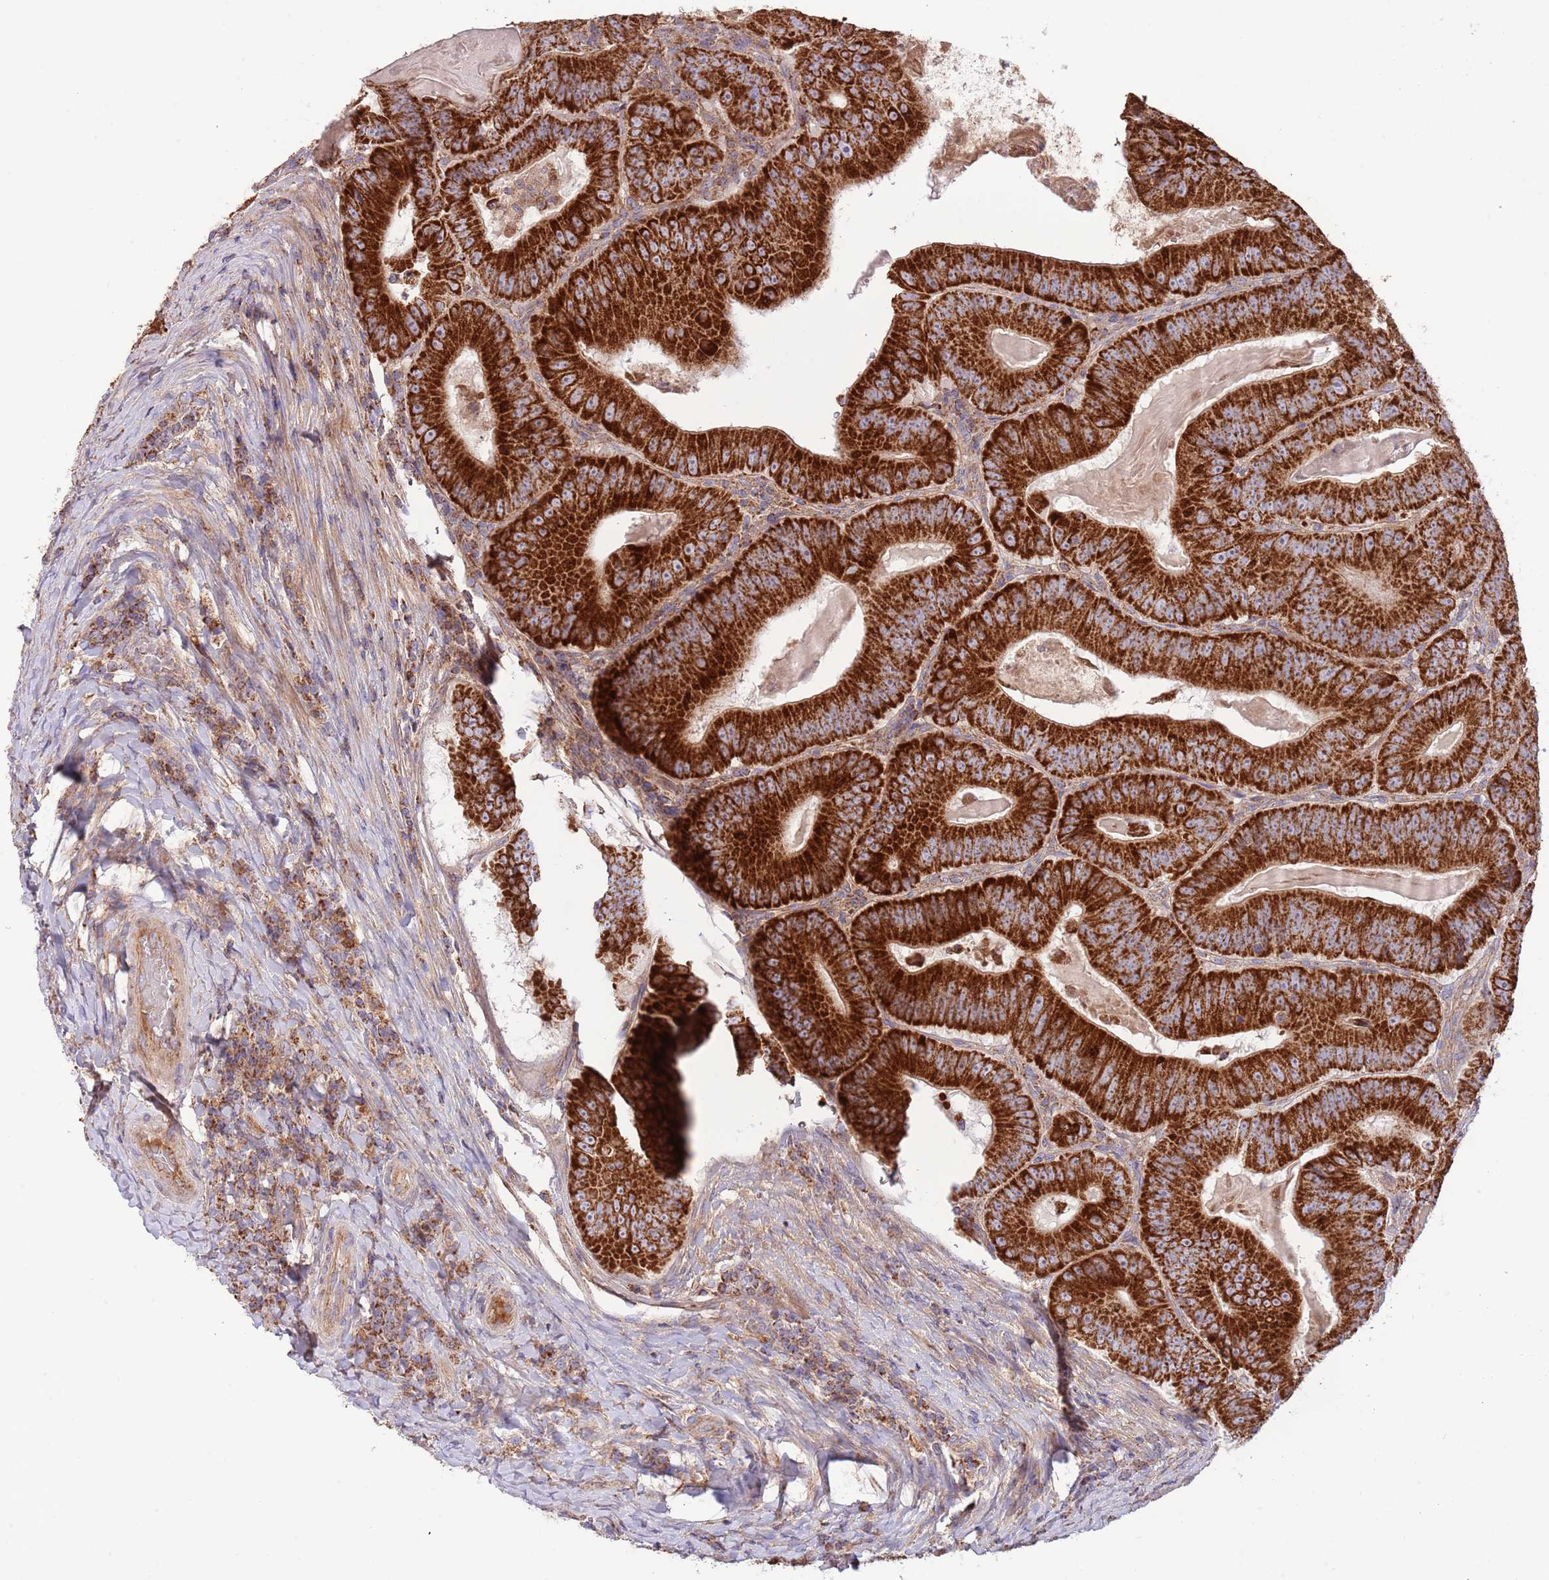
{"staining": {"intensity": "strong", "quantity": ">75%", "location": "cytoplasmic/membranous"}, "tissue": "colorectal cancer", "cell_type": "Tumor cells", "image_type": "cancer", "snomed": [{"axis": "morphology", "description": "Adenocarcinoma, NOS"}, {"axis": "topography", "description": "Colon"}], "caption": "Colorectal cancer (adenocarcinoma) tissue reveals strong cytoplasmic/membranous expression in approximately >75% of tumor cells", "gene": "DNAJA3", "patient": {"sex": "female", "age": 86}}